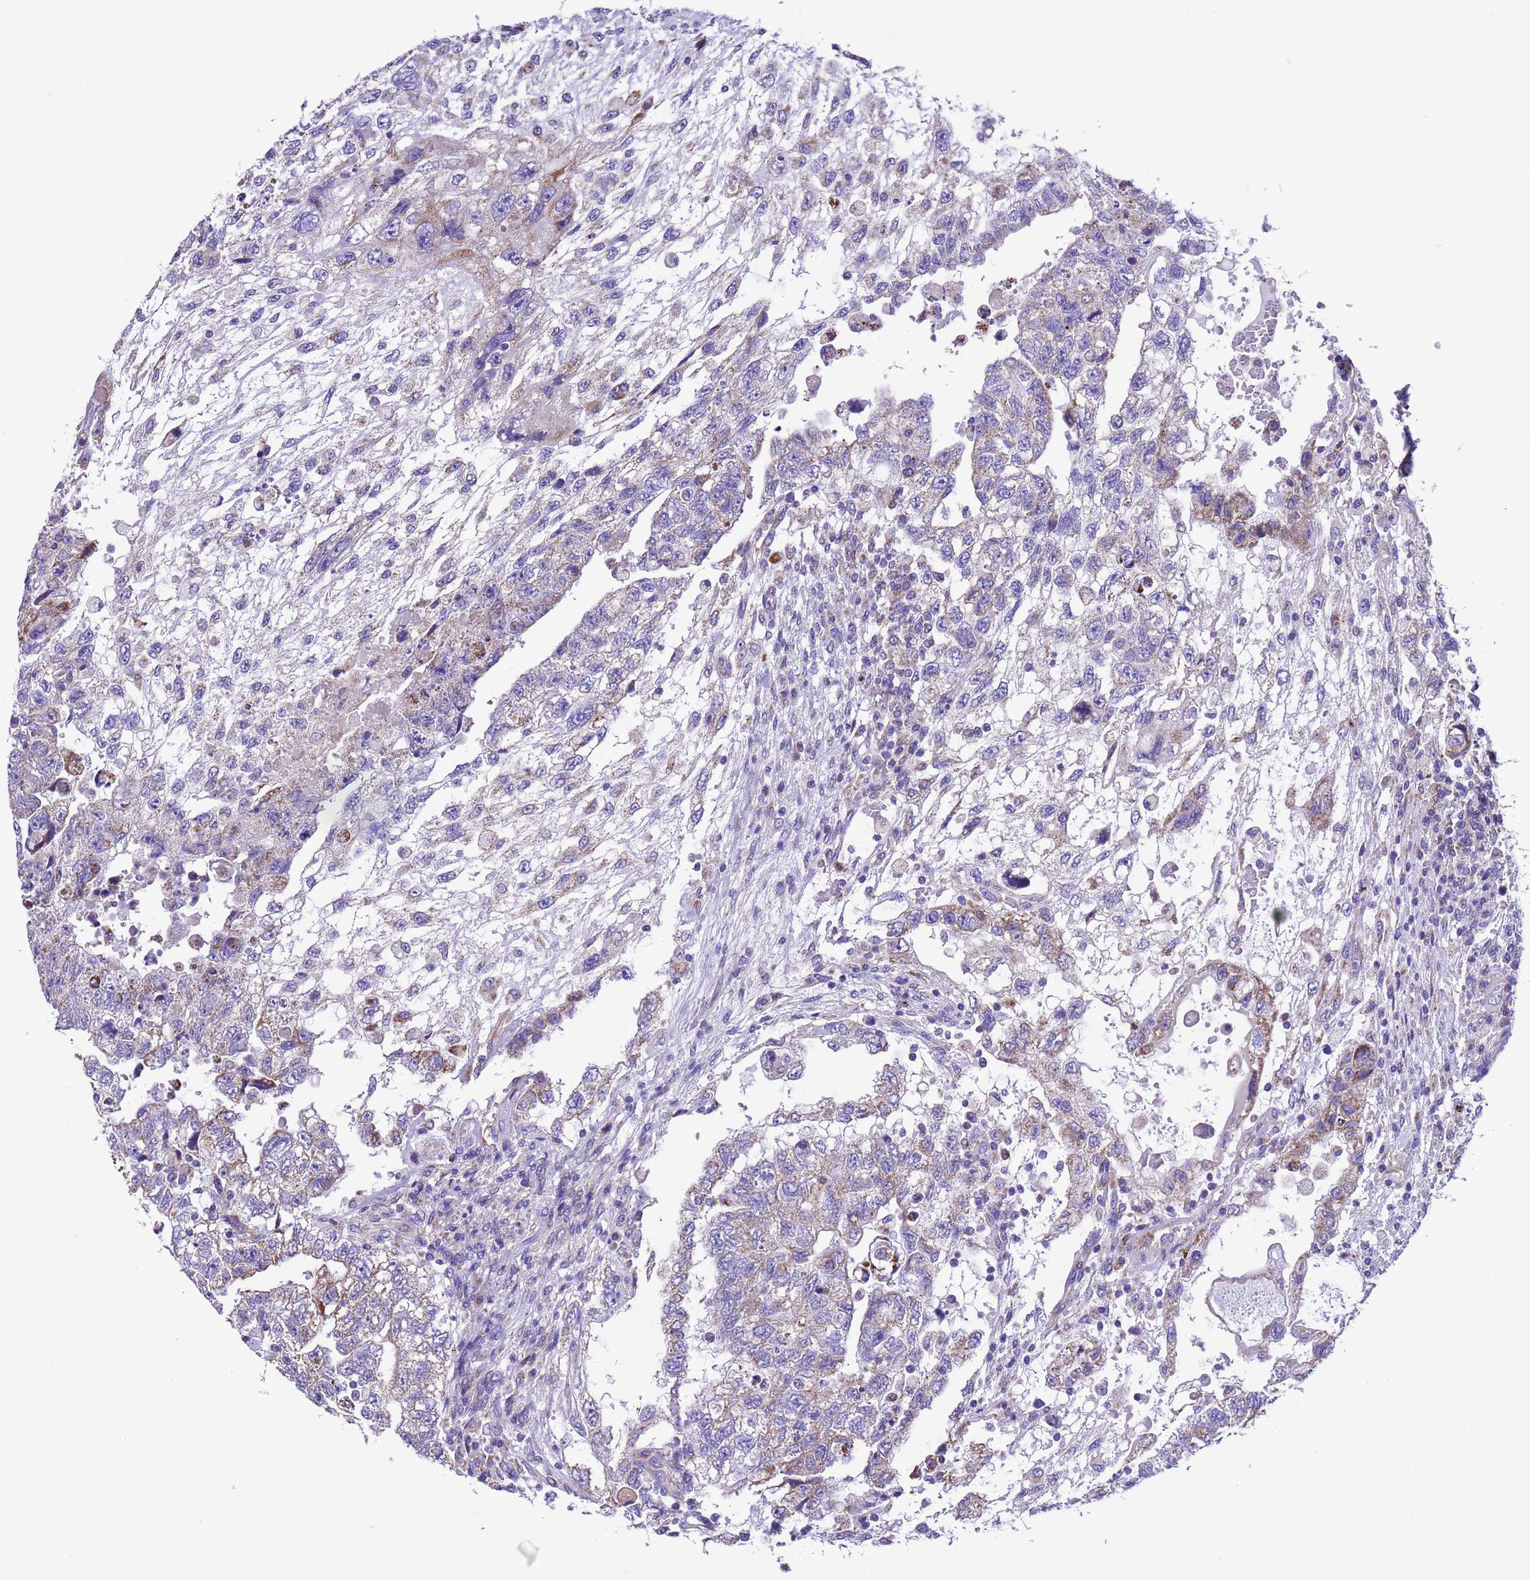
{"staining": {"intensity": "weak", "quantity": "<25%", "location": "cytoplasmic/membranous"}, "tissue": "testis cancer", "cell_type": "Tumor cells", "image_type": "cancer", "snomed": [{"axis": "morphology", "description": "Carcinoma, Embryonal, NOS"}, {"axis": "topography", "description": "Testis"}], "caption": "Immunohistochemistry (IHC) of human testis cancer displays no positivity in tumor cells.", "gene": "CCDC191", "patient": {"sex": "male", "age": 36}}